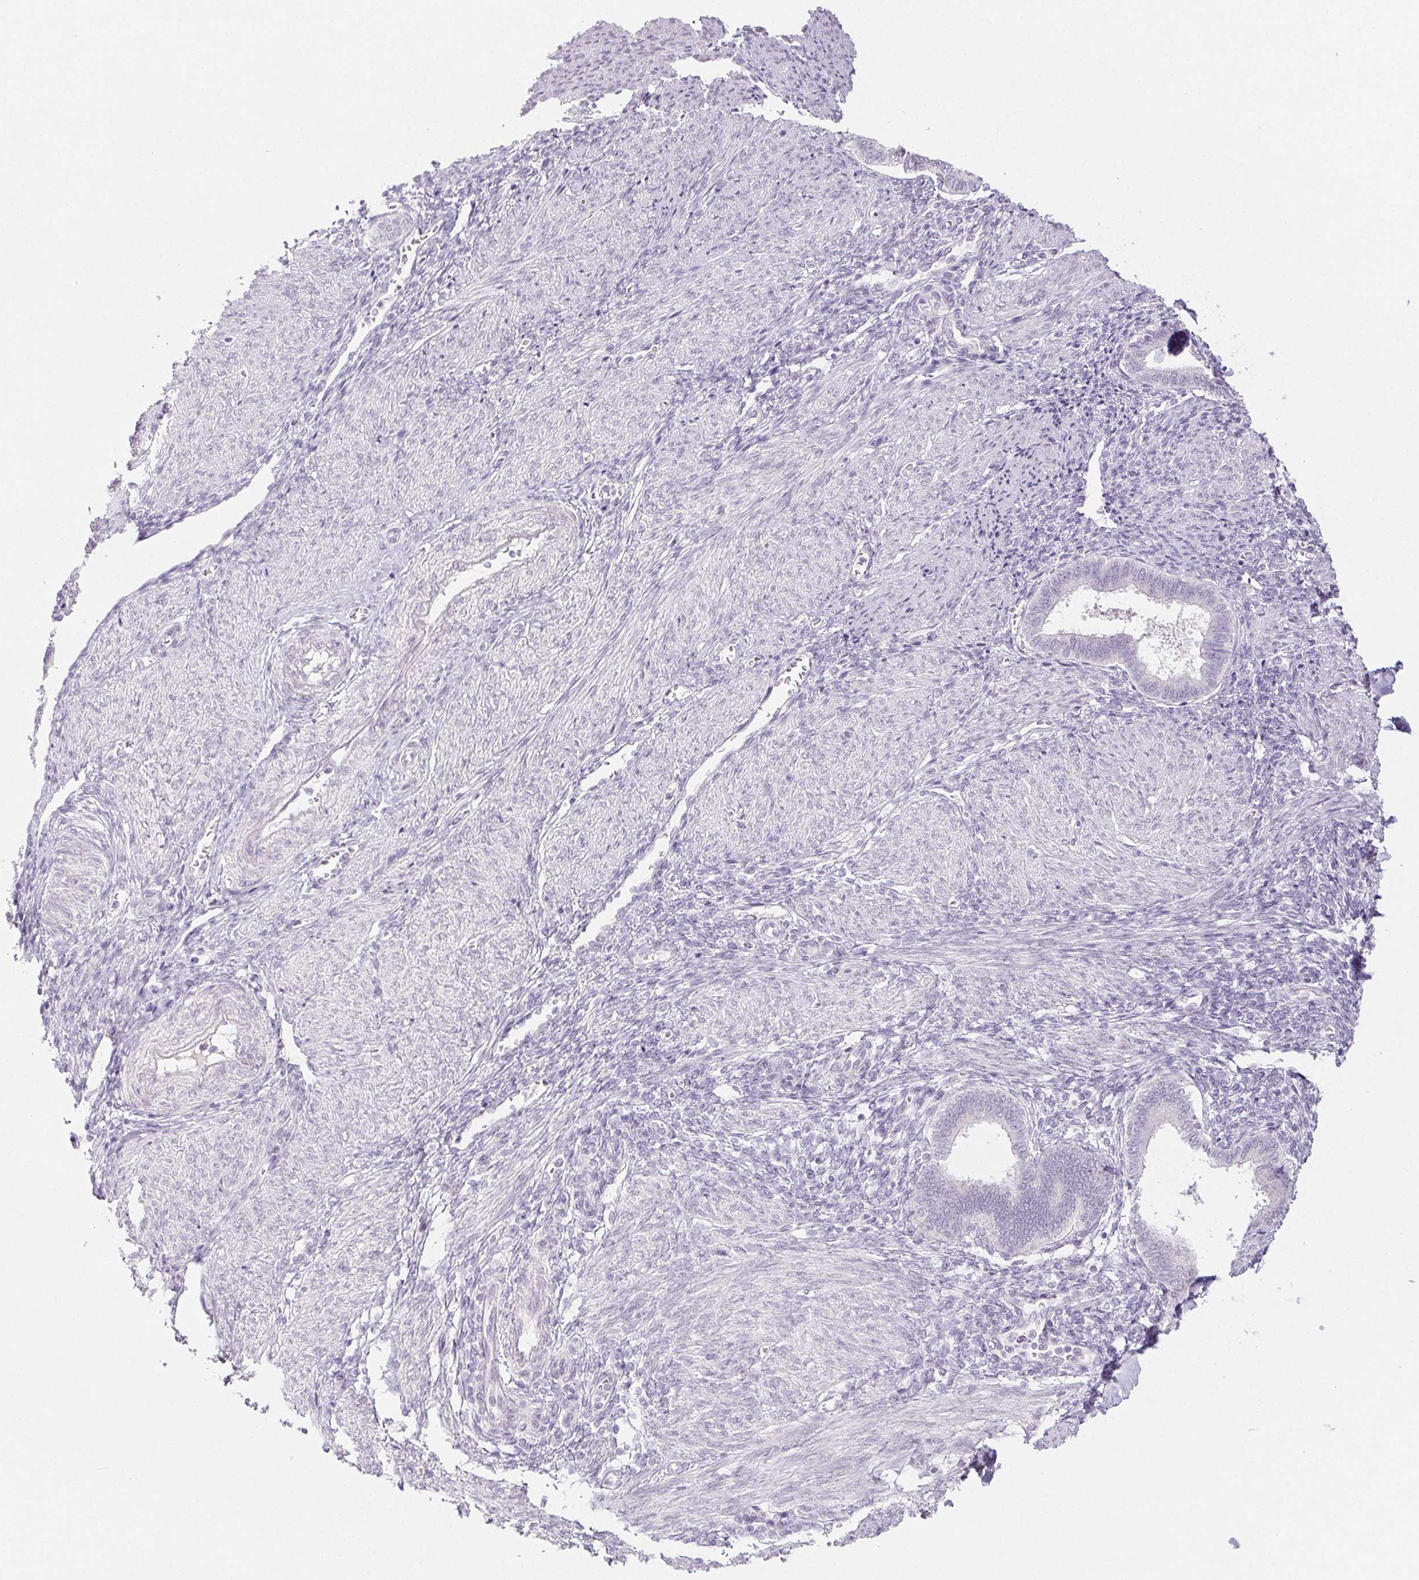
{"staining": {"intensity": "negative", "quantity": "none", "location": "none"}, "tissue": "endometrium", "cell_type": "Cells in endometrial stroma", "image_type": "normal", "snomed": [{"axis": "morphology", "description": "Normal tissue, NOS"}, {"axis": "topography", "description": "Endometrium"}], "caption": "Immunohistochemical staining of unremarkable human endometrium exhibits no significant staining in cells in endometrial stroma.", "gene": "PI3", "patient": {"sex": "female", "age": 42}}